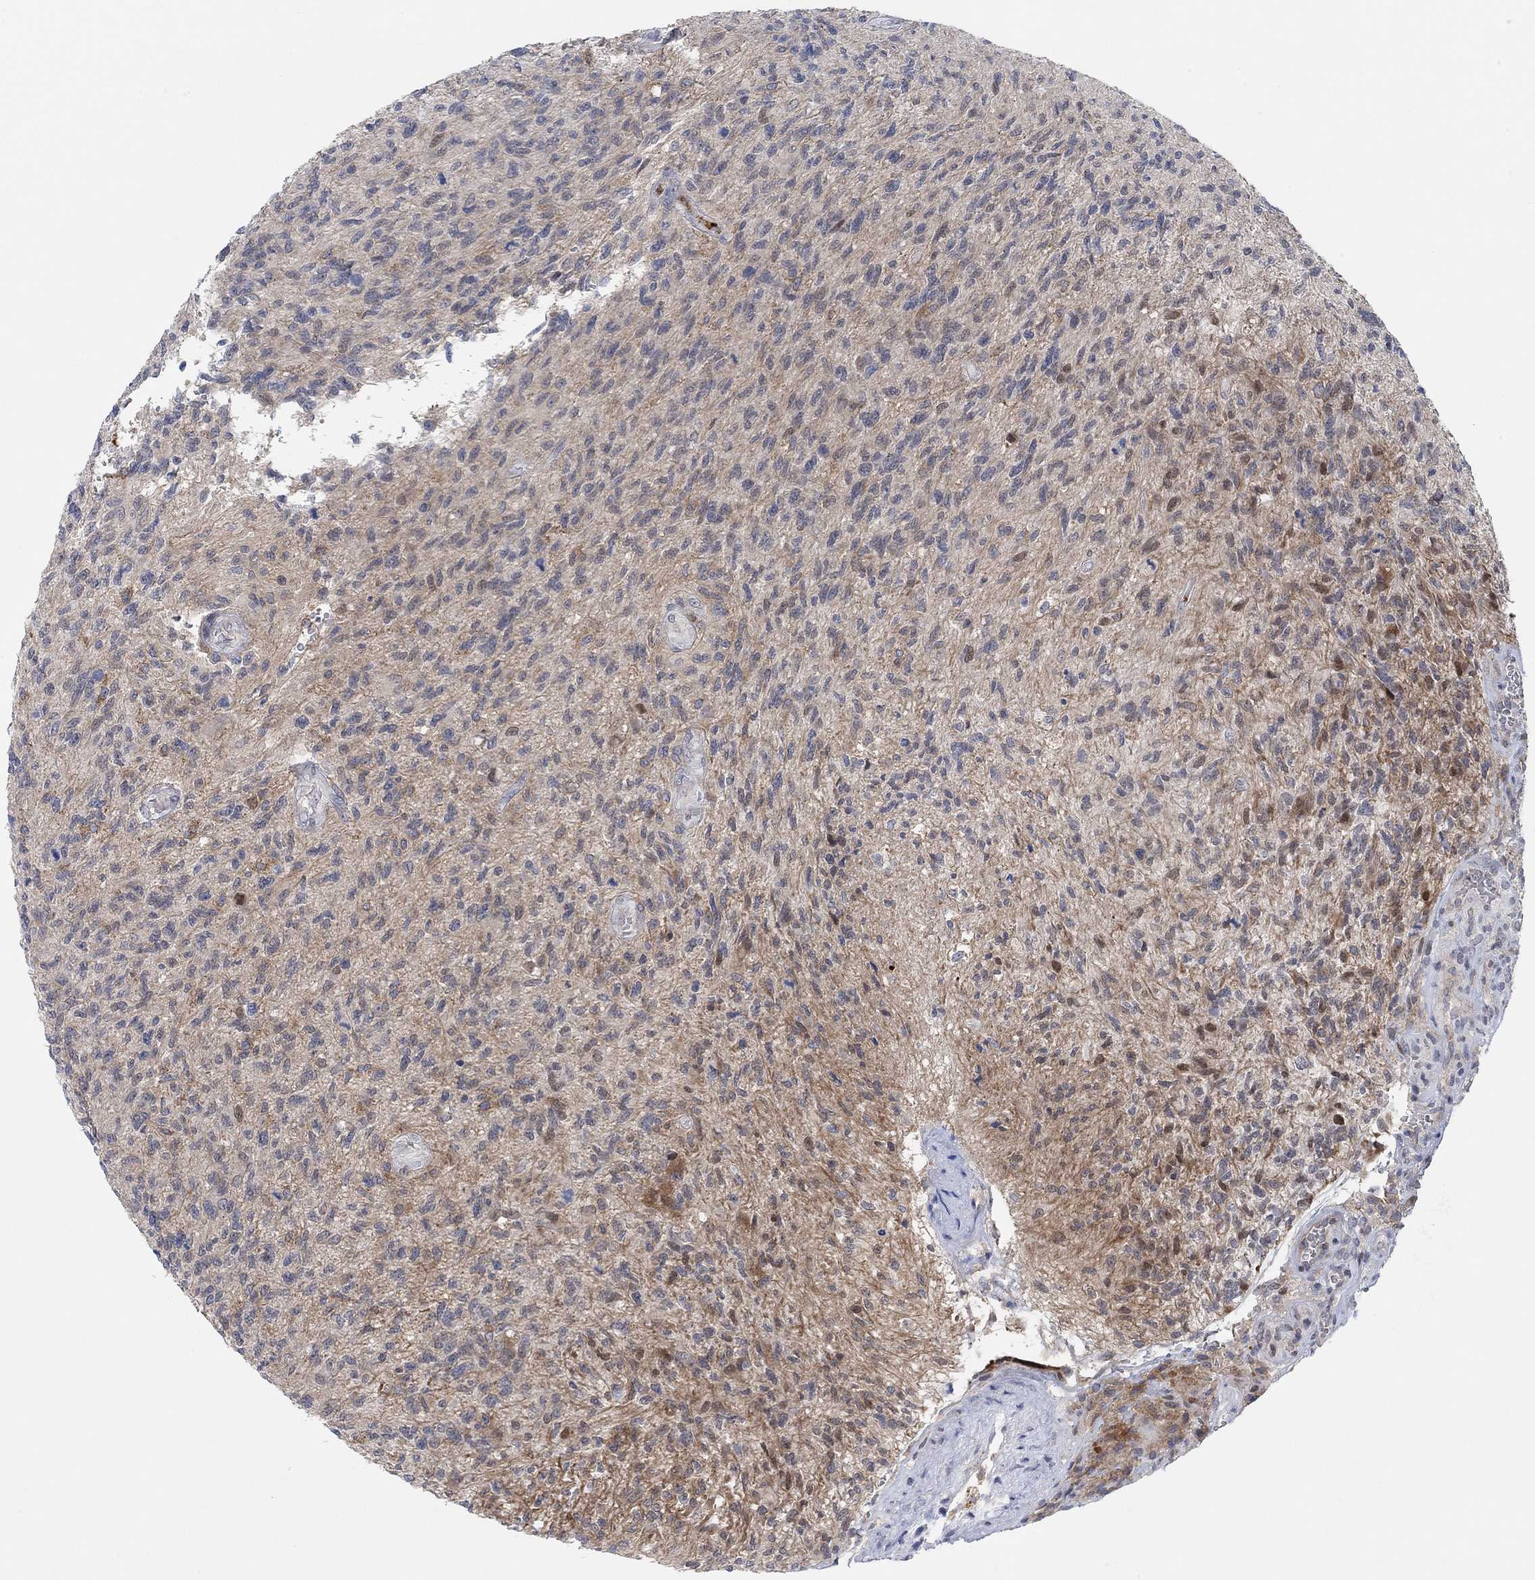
{"staining": {"intensity": "weak", "quantity": ">75%", "location": "cytoplasmic/membranous"}, "tissue": "glioma", "cell_type": "Tumor cells", "image_type": "cancer", "snomed": [{"axis": "morphology", "description": "Glioma, malignant, High grade"}, {"axis": "topography", "description": "Brain"}], "caption": "Immunohistochemistry histopathology image of neoplastic tissue: glioma stained using immunohistochemistry demonstrates low levels of weak protein expression localized specifically in the cytoplasmic/membranous of tumor cells, appearing as a cytoplasmic/membranous brown color.", "gene": "PMFBP1", "patient": {"sex": "male", "age": 56}}